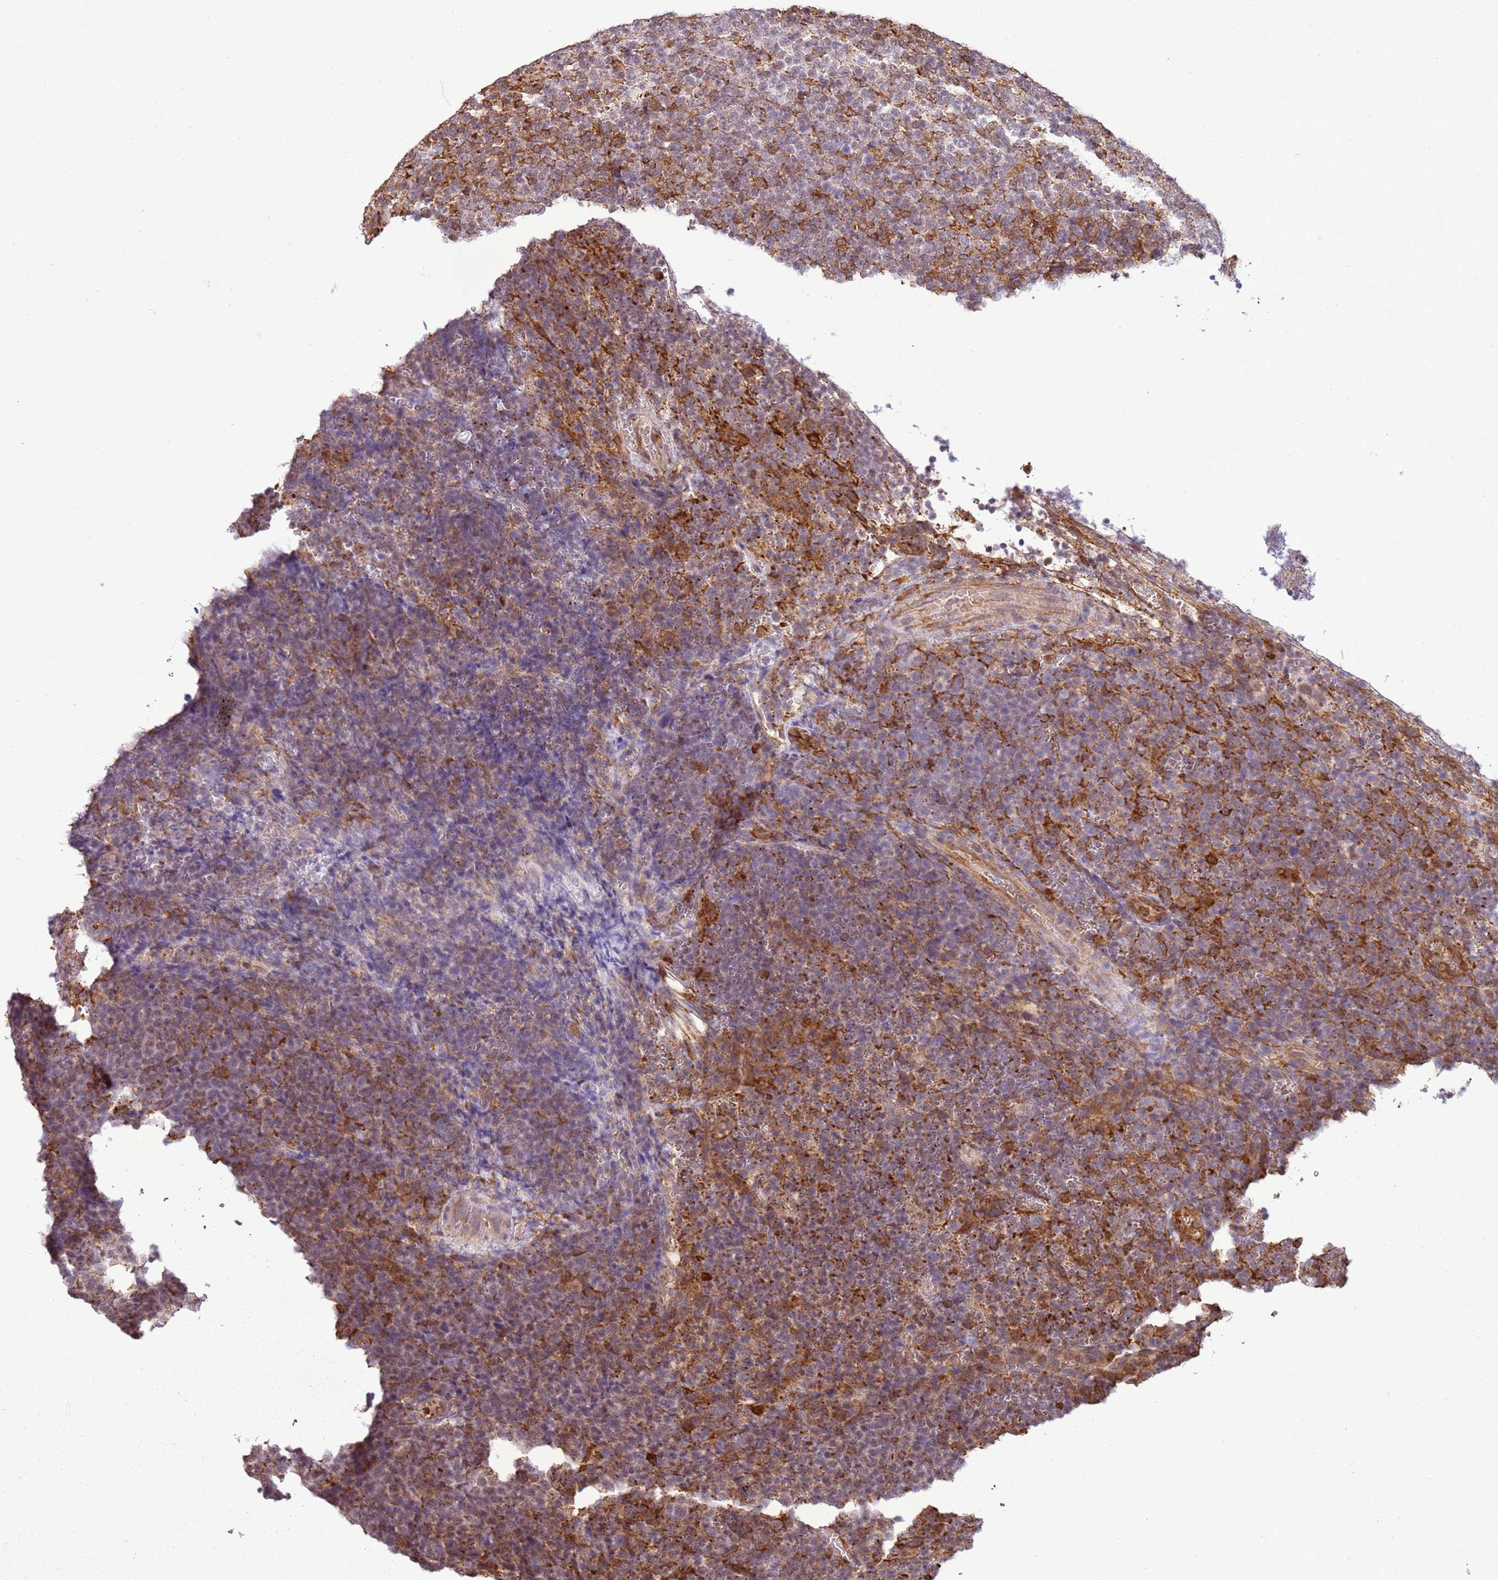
{"staining": {"intensity": "moderate", "quantity": "<25%", "location": "cytoplasmic/membranous"}, "tissue": "lymphoma", "cell_type": "Tumor cells", "image_type": "cancer", "snomed": [{"axis": "morphology", "description": "Malignant lymphoma, non-Hodgkin's type, High grade"}, {"axis": "topography", "description": "Lymph node"}], "caption": "Immunohistochemistry image of neoplastic tissue: lymphoma stained using immunohistochemistry (IHC) demonstrates low levels of moderate protein expression localized specifically in the cytoplasmic/membranous of tumor cells, appearing as a cytoplasmic/membranous brown color.", "gene": "GABRE", "patient": {"sex": "male", "age": 61}}